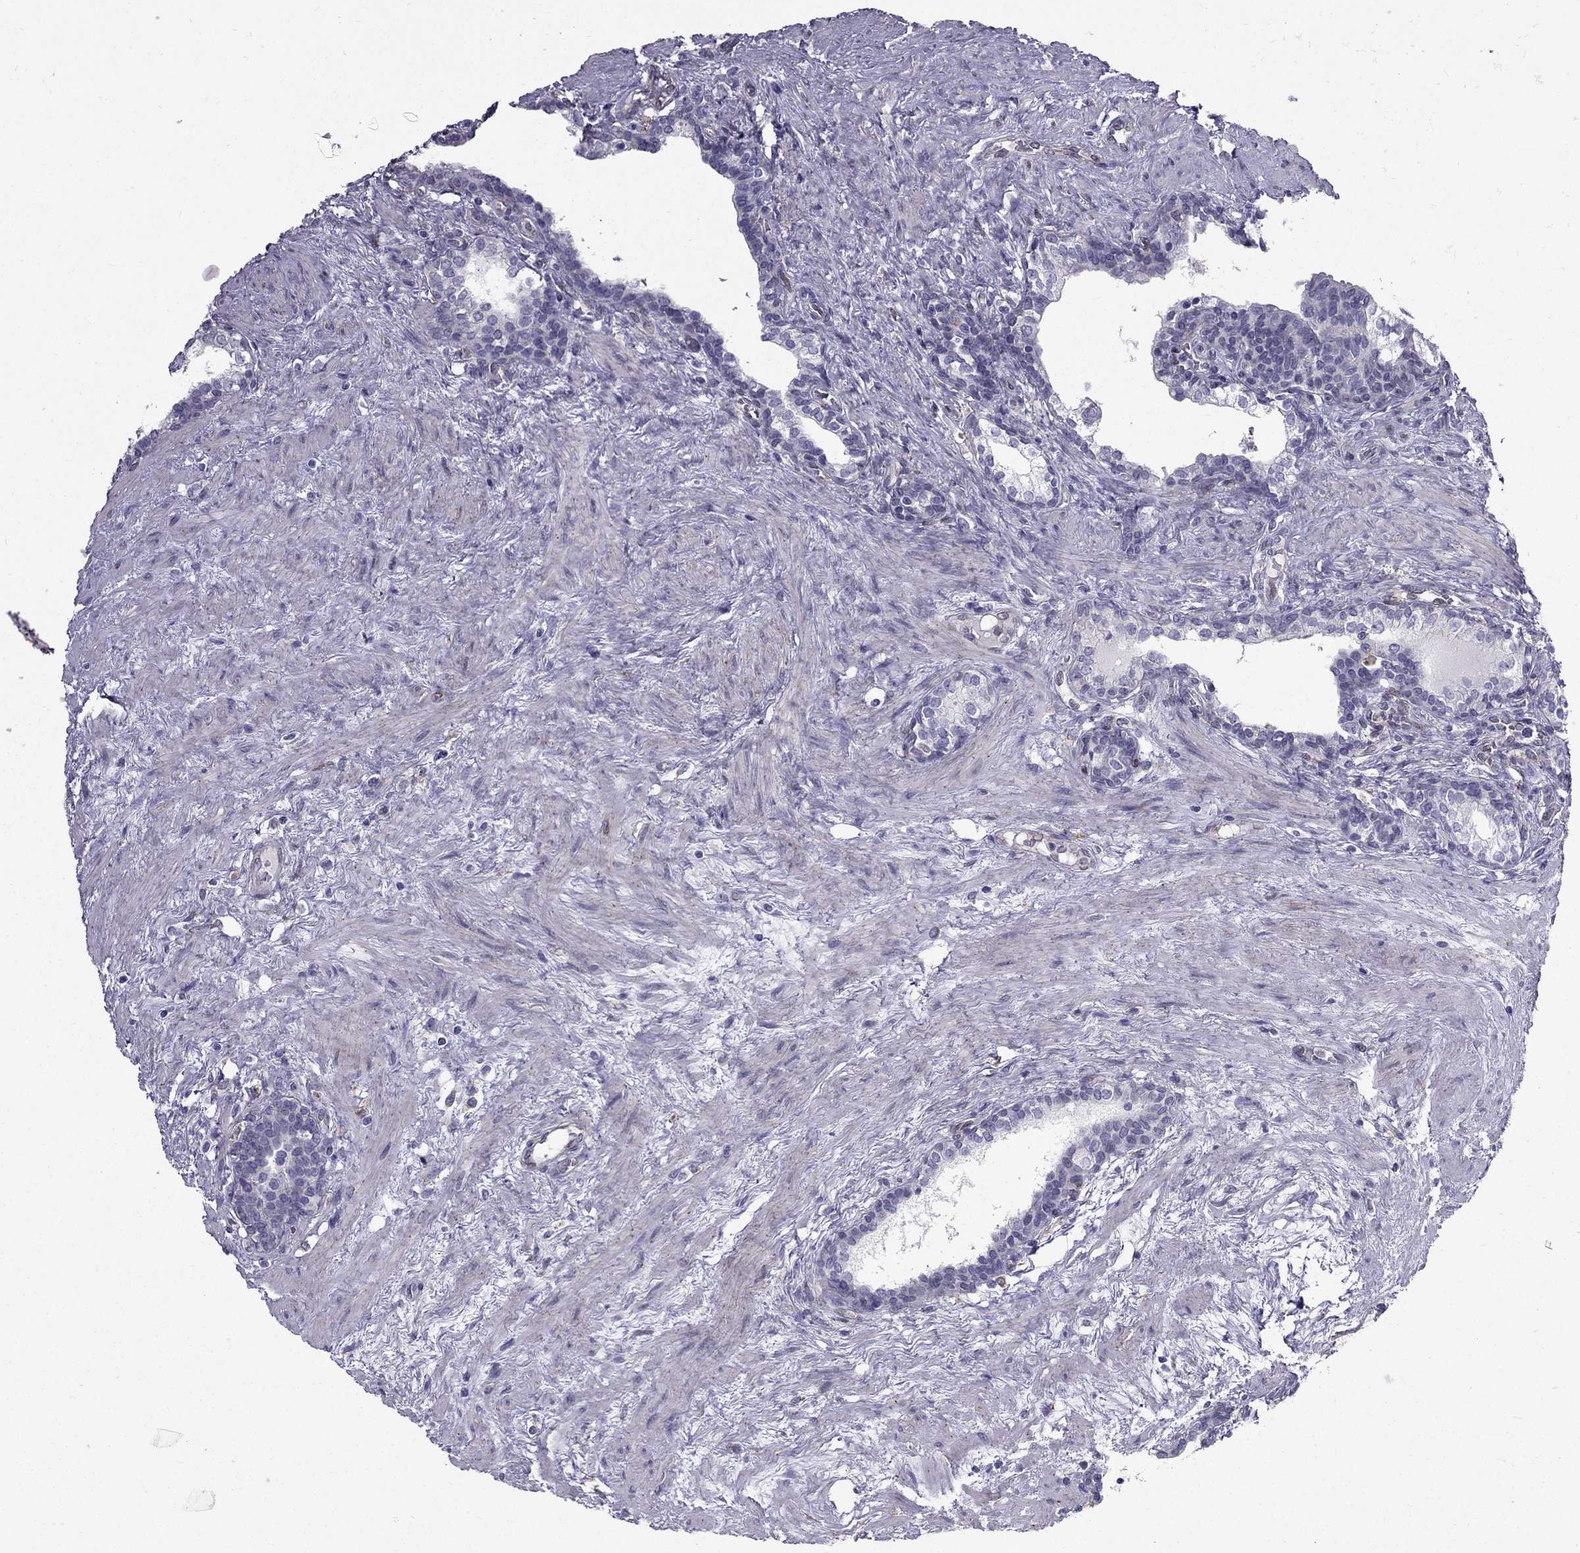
{"staining": {"intensity": "negative", "quantity": "none", "location": "none"}, "tissue": "prostate cancer", "cell_type": "Tumor cells", "image_type": "cancer", "snomed": [{"axis": "morphology", "description": "Adenocarcinoma, NOS"}, {"axis": "morphology", "description": "Adenocarcinoma, High grade"}, {"axis": "topography", "description": "Prostate"}], "caption": "Immunohistochemical staining of human prostate adenocarcinoma (high-grade) shows no significant expression in tumor cells. (DAB (3,3'-diaminobenzidine) IHC, high magnification).", "gene": "IKBIP", "patient": {"sex": "male", "age": 61}}